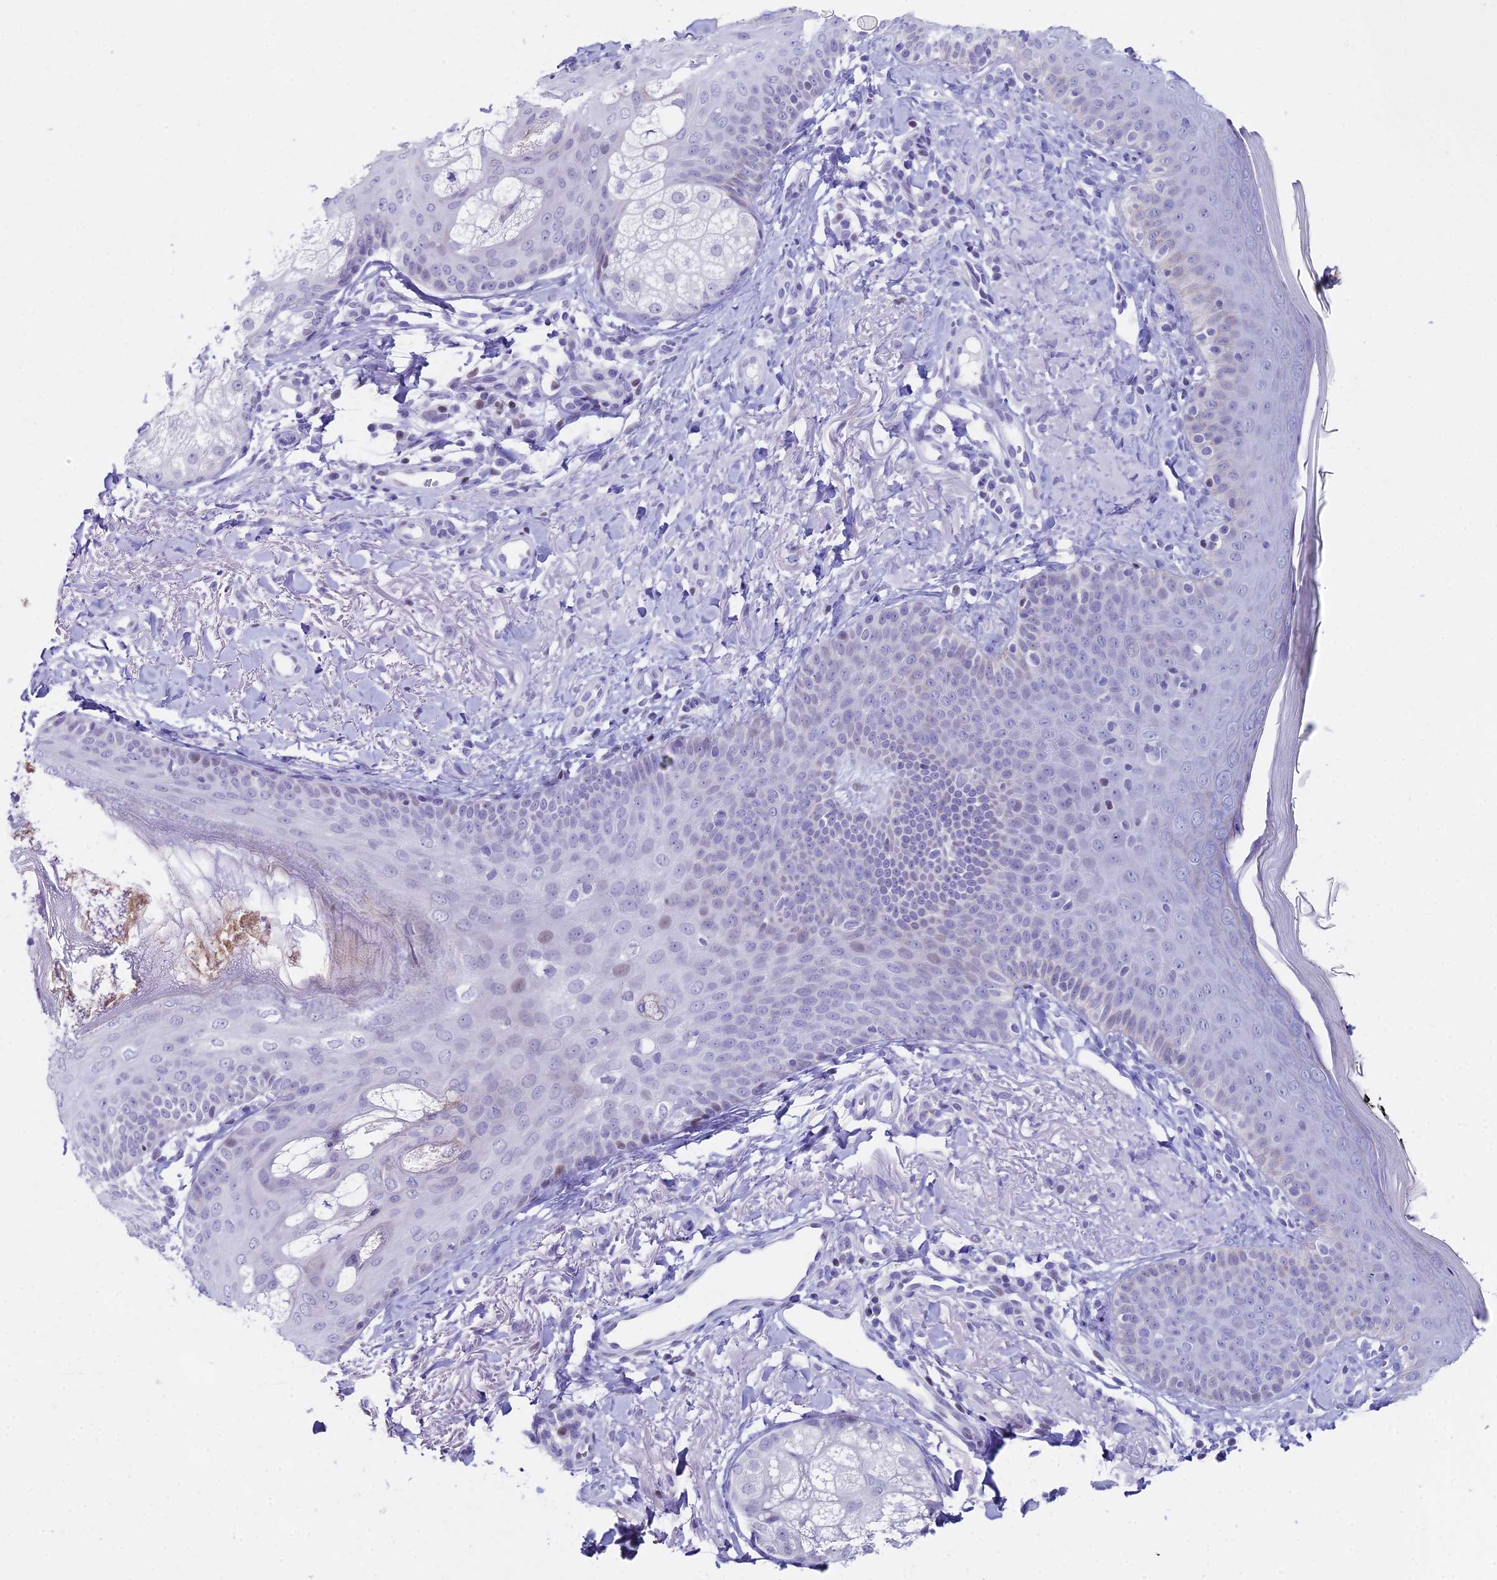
{"staining": {"intensity": "negative", "quantity": "none", "location": "none"}, "tissue": "skin", "cell_type": "Fibroblasts", "image_type": "normal", "snomed": [{"axis": "morphology", "description": "Normal tissue, NOS"}, {"axis": "topography", "description": "Skin"}], "caption": "Immunohistochemistry micrograph of unremarkable human skin stained for a protein (brown), which reveals no positivity in fibroblasts.", "gene": "CC2D2A", "patient": {"sex": "male", "age": 57}}